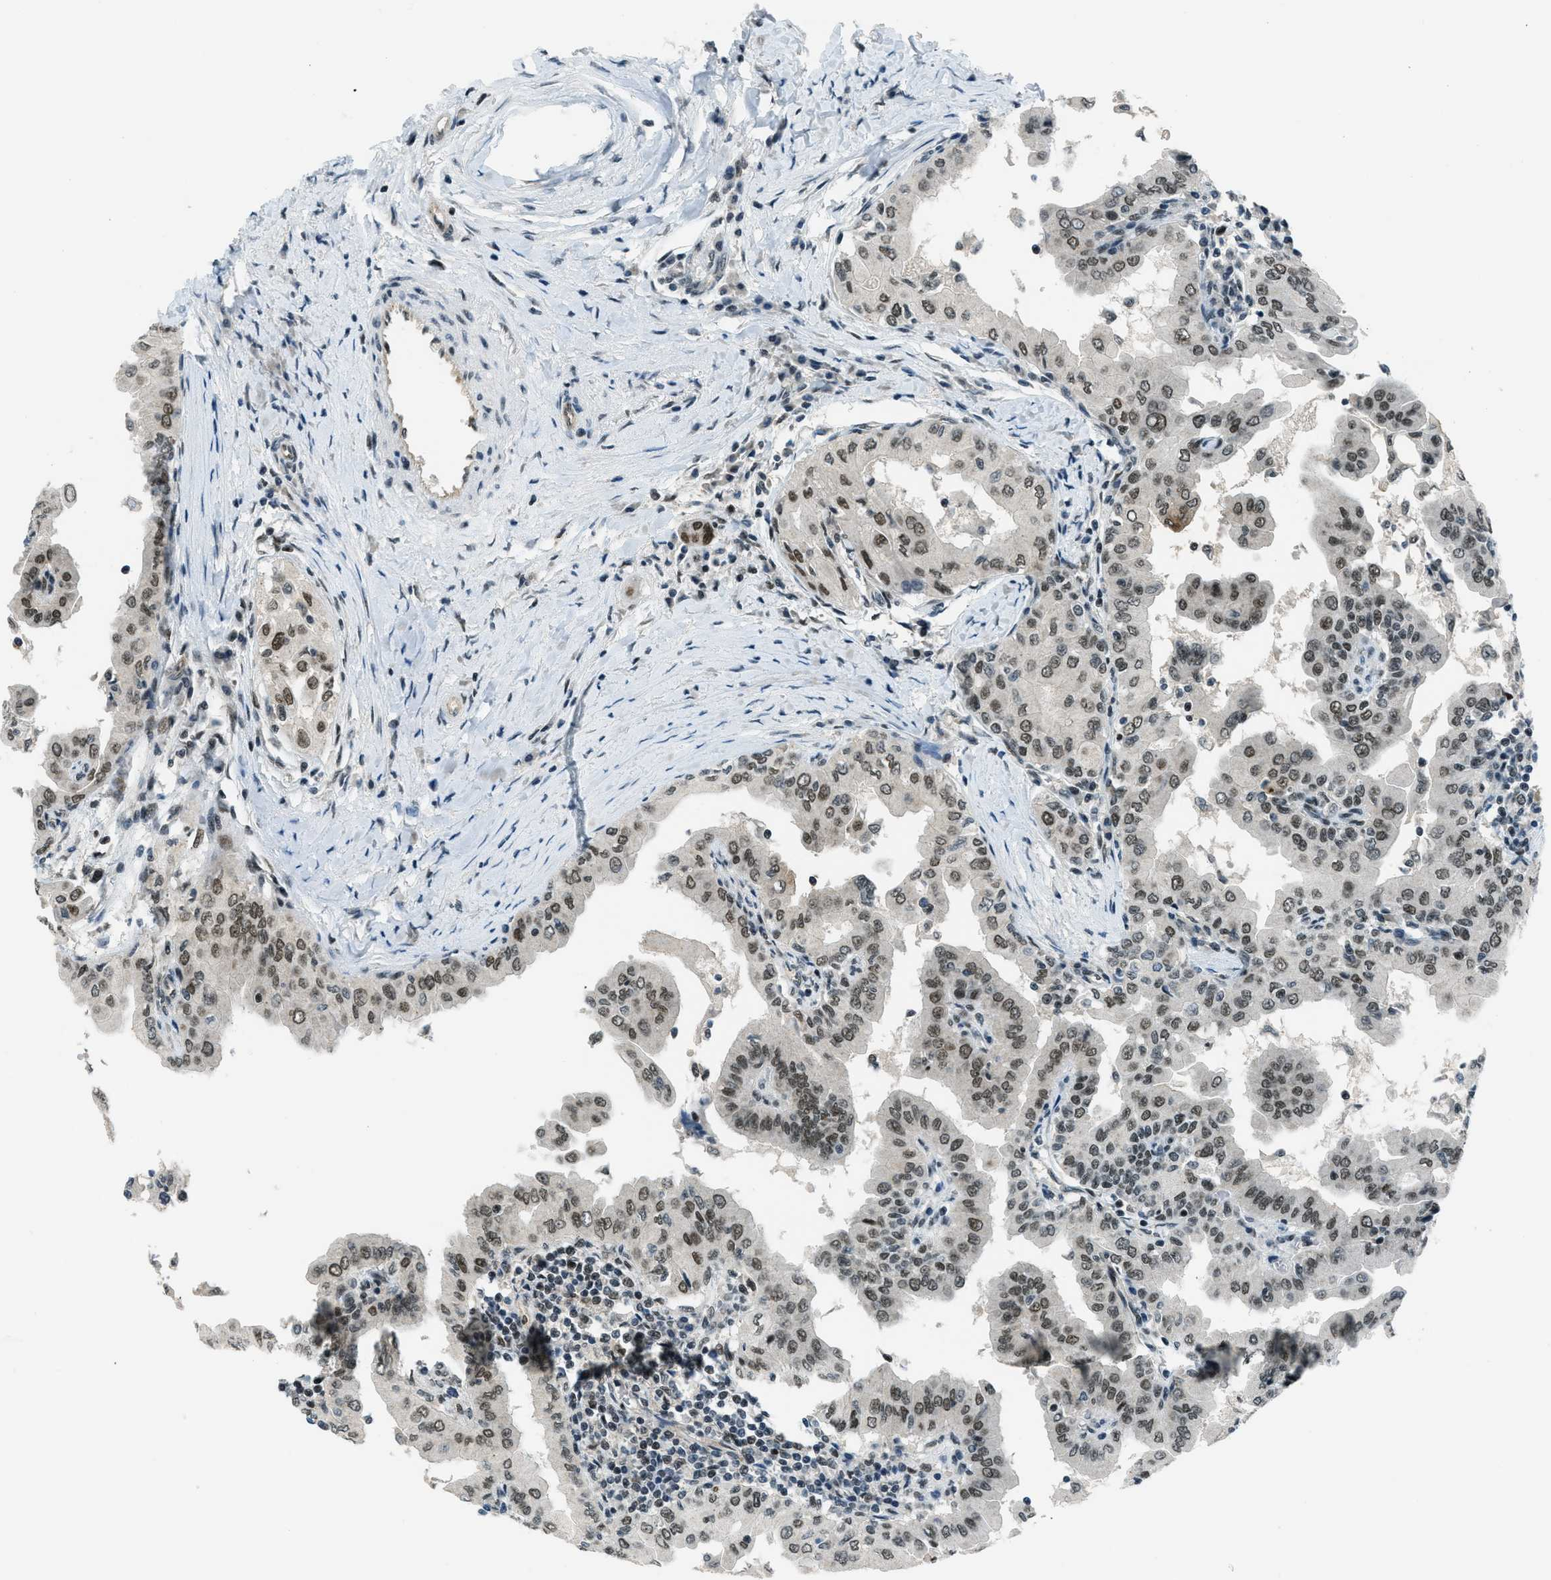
{"staining": {"intensity": "moderate", "quantity": ">75%", "location": "nuclear"}, "tissue": "thyroid cancer", "cell_type": "Tumor cells", "image_type": "cancer", "snomed": [{"axis": "morphology", "description": "Papillary adenocarcinoma, NOS"}, {"axis": "topography", "description": "Thyroid gland"}], "caption": "Immunohistochemical staining of human thyroid cancer (papillary adenocarcinoma) shows medium levels of moderate nuclear protein staining in about >75% of tumor cells.", "gene": "KLF6", "patient": {"sex": "male", "age": 33}}